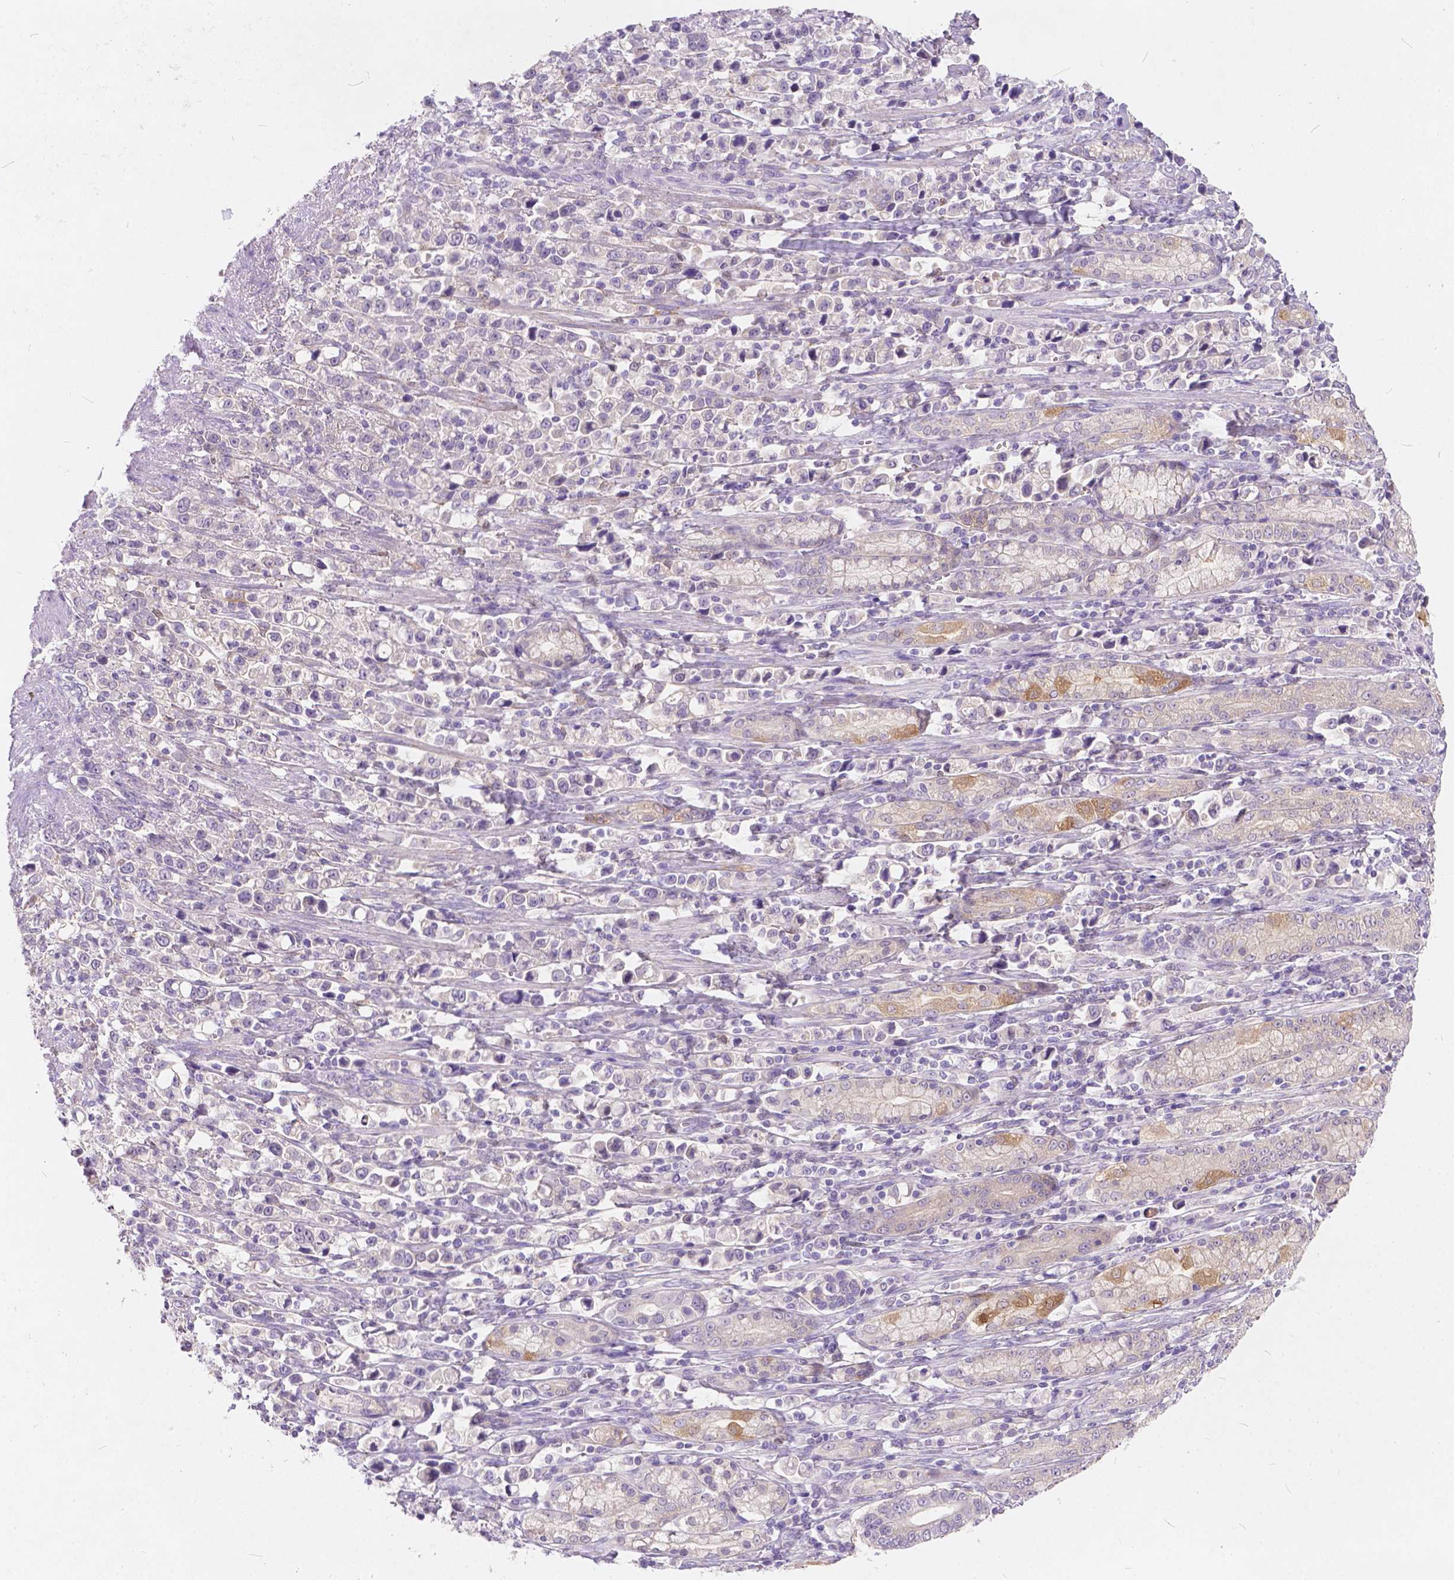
{"staining": {"intensity": "moderate", "quantity": "<25%", "location": "cytoplasmic/membranous"}, "tissue": "stomach cancer", "cell_type": "Tumor cells", "image_type": "cancer", "snomed": [{"axis": "morphology", "description": "Adenocarcinoma, NOS"}, {"axis": "topography", "description": "Stomach"}], "caption": "Stomach adenocarcinoma was stained to show a protein in brown. There is low levels of moderate cytoplasmic/membranous staining in approximately <25% of tumor cells.", "gene": "PEX11G", "patient": {"sex": "male", "age": 63}}